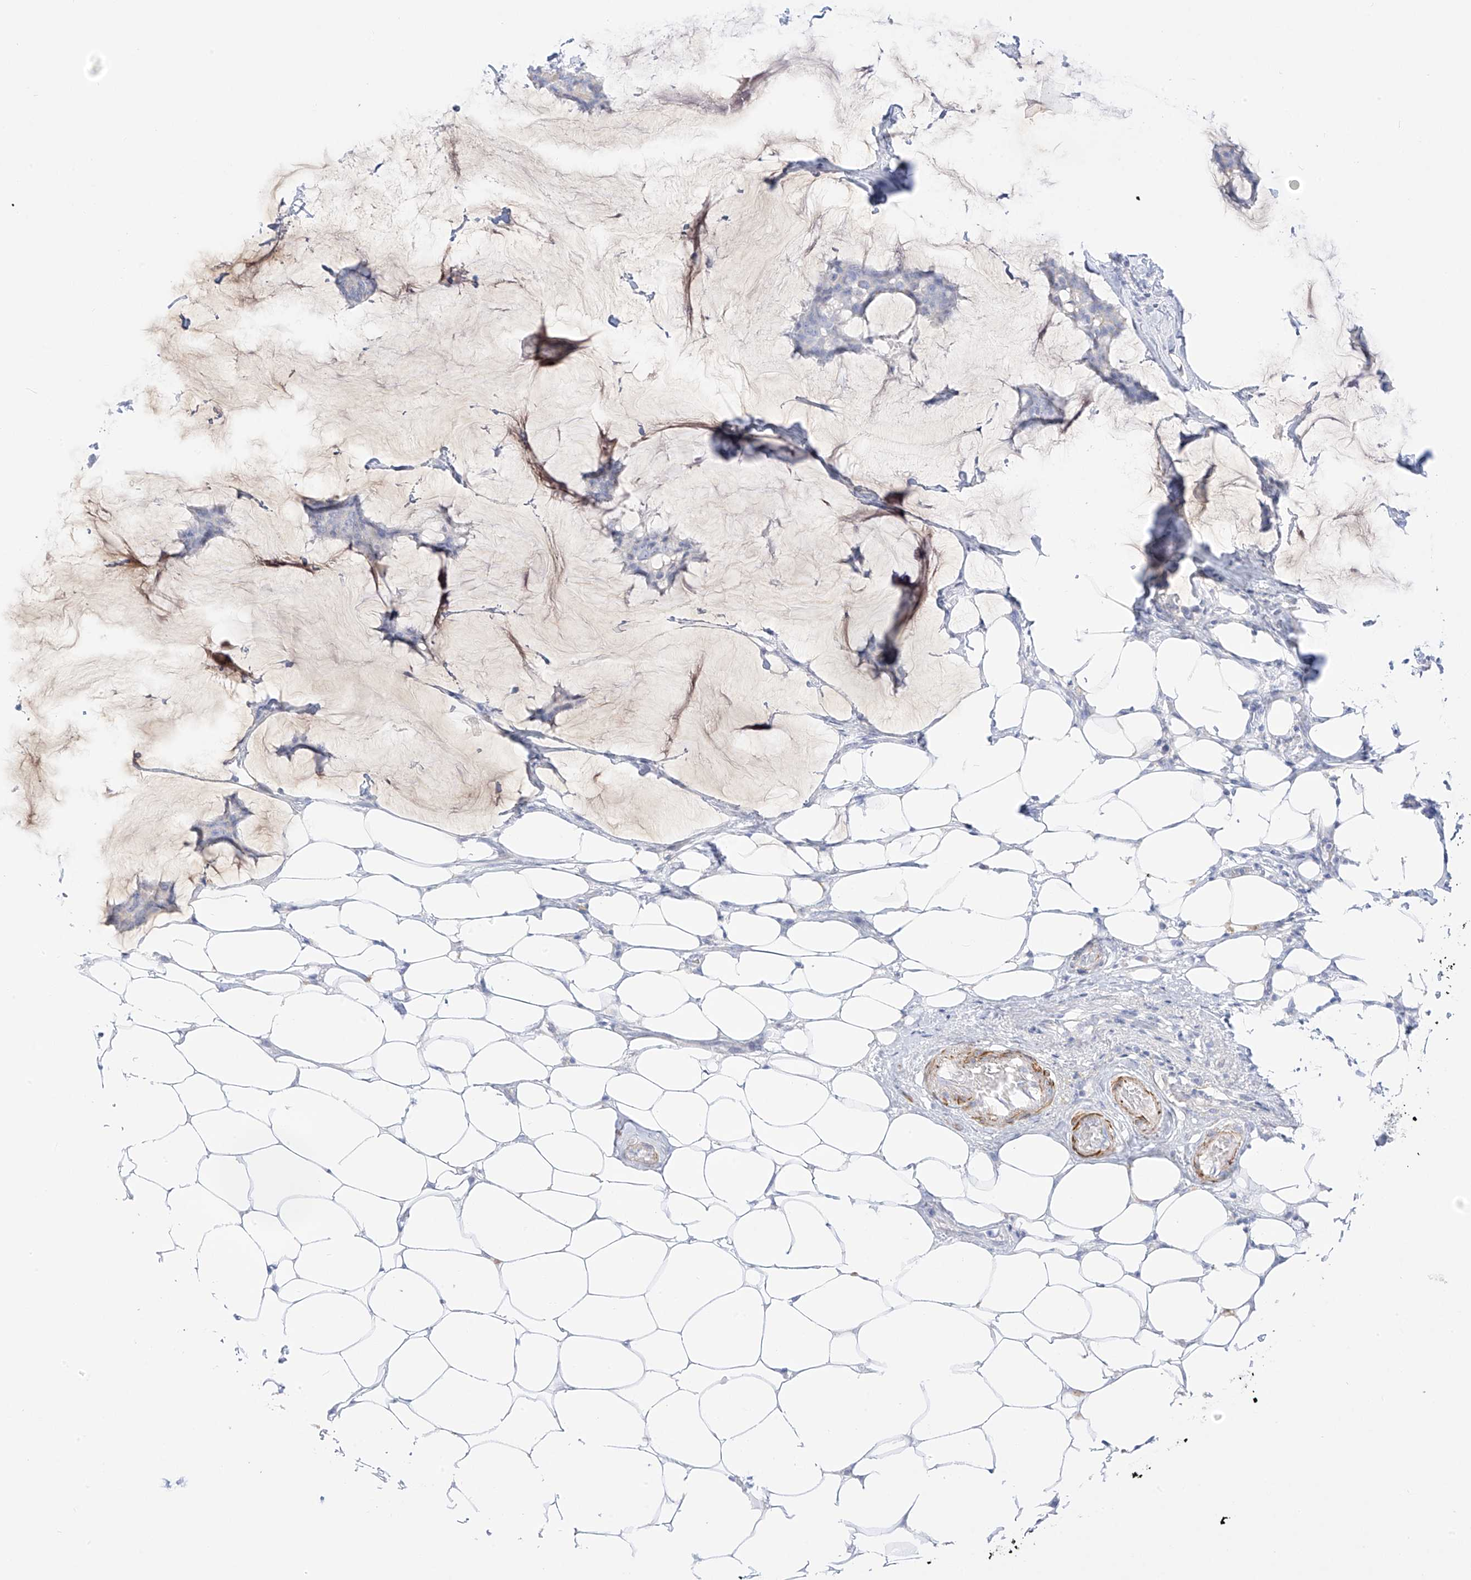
{"staining": {"intensity": "negative", "quantity": "none", "location": "none"}, "tissue": "breast cancer", "cell_type": "Tumor cells", "image_type": "cancer", "snomed": [{"axis": "morphology", "description": "Duct carcinoma"}, {"axis": "topography", "description": "Breast"}], "caption": "Tumor cells show no significant positivity in invasive ductal carcinoma (breast).", "gene": "ST3GAL5", "patient": {"sex": "female", "age": 93}}